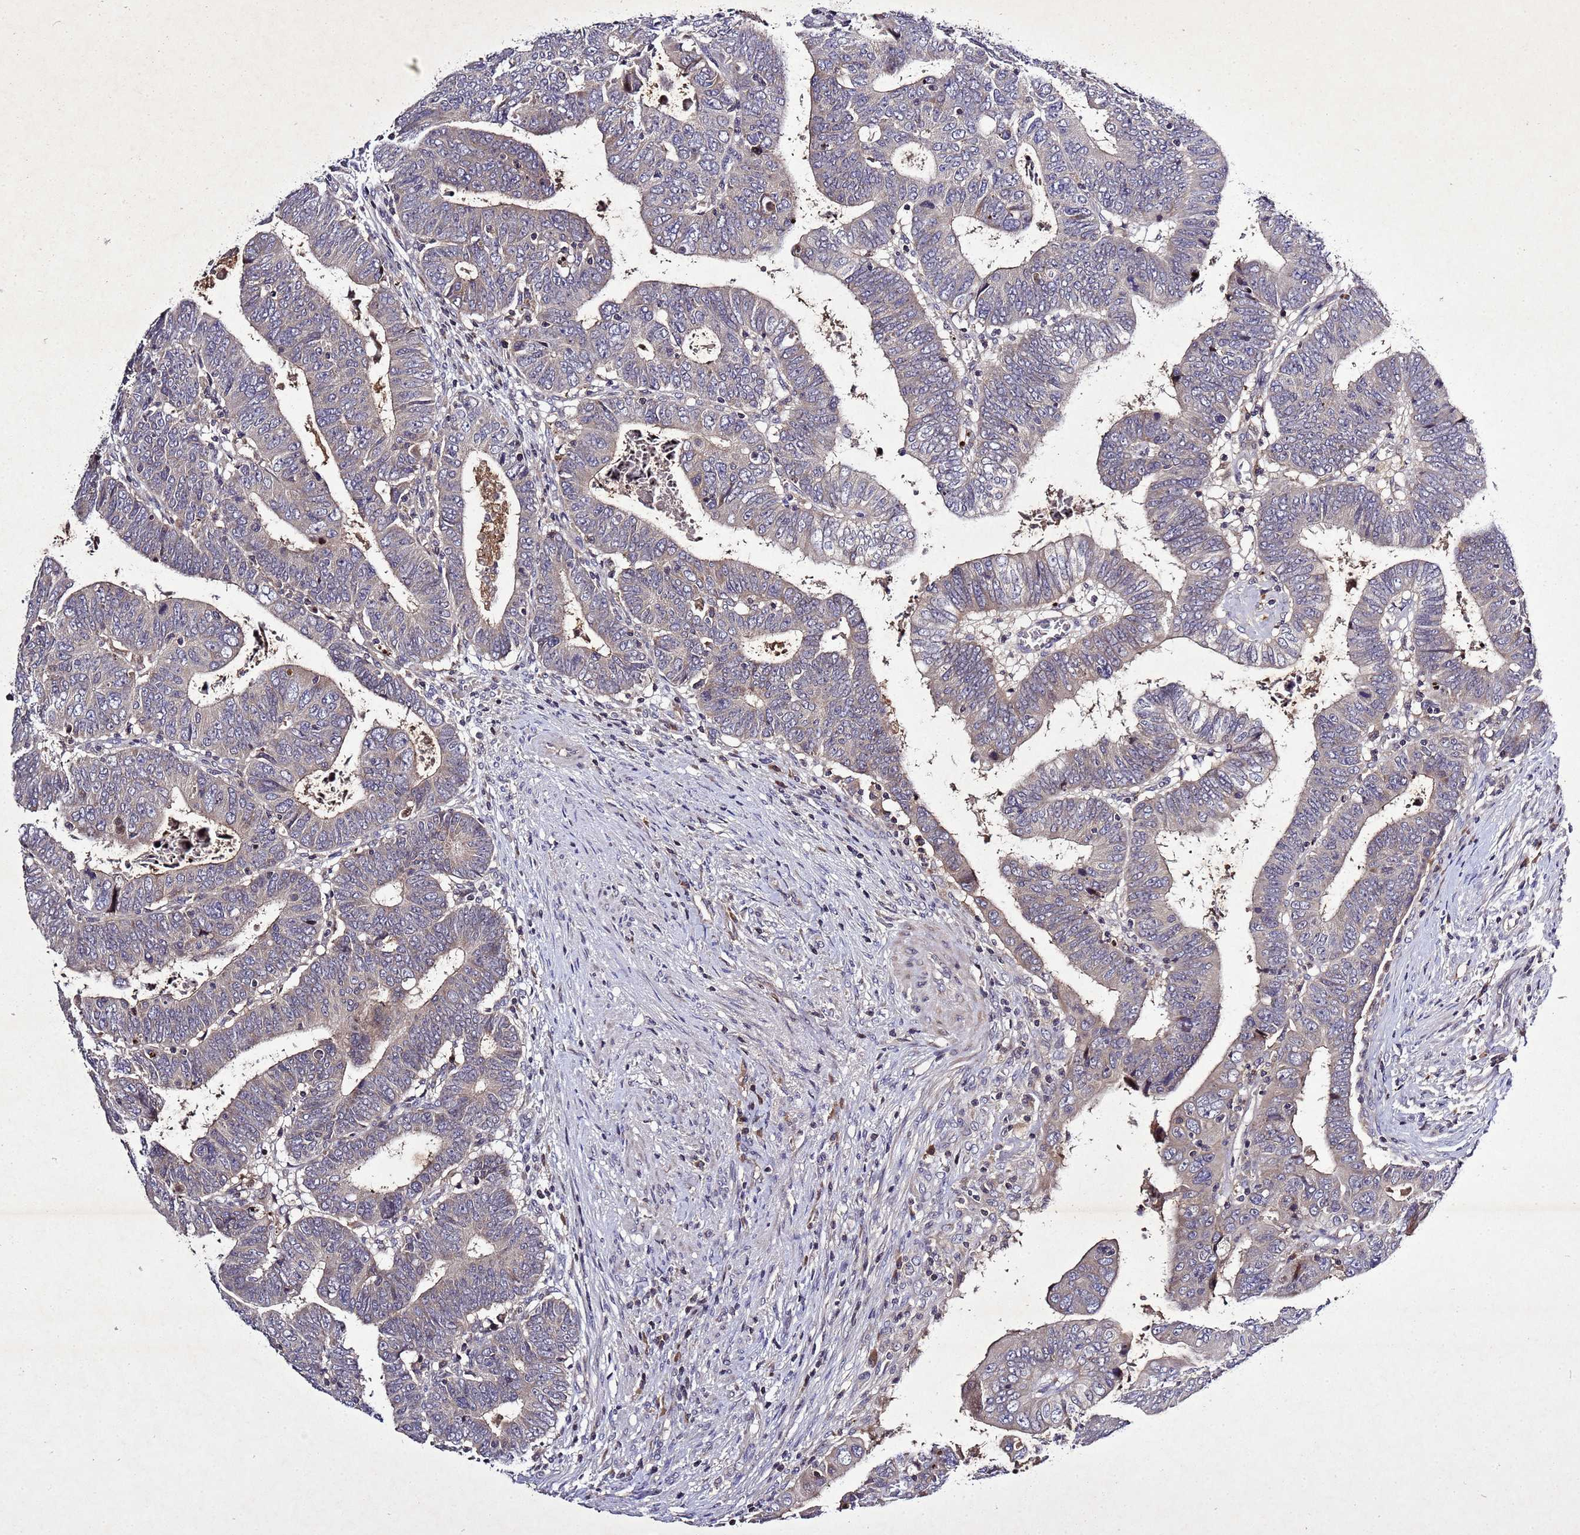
{"staining": {"intensity": "weak", "quantity": "25%-75%", "location": "cytoplasmic/membranous"}, "tissue": "colorectal cancer", "cell_type": "Tumor cells", "image_type": "cancer", "snomed": [{"axis": "morphology", "description": "Normal tissue, NOS"}, {"axis": "morphology", "description": "Adenocarcinoma, NOS"}, {"axis": "topography", "description": "Rectum"}], "caption": "Protein expression analysis of human colorectal cancer (adenocarcinoma) reveals weak cytoplasmic/membranous expression in approximately 25%-75% of tumor cells.", "gene": "SV2B", "patient": {"sex": "female", "age": 65}}